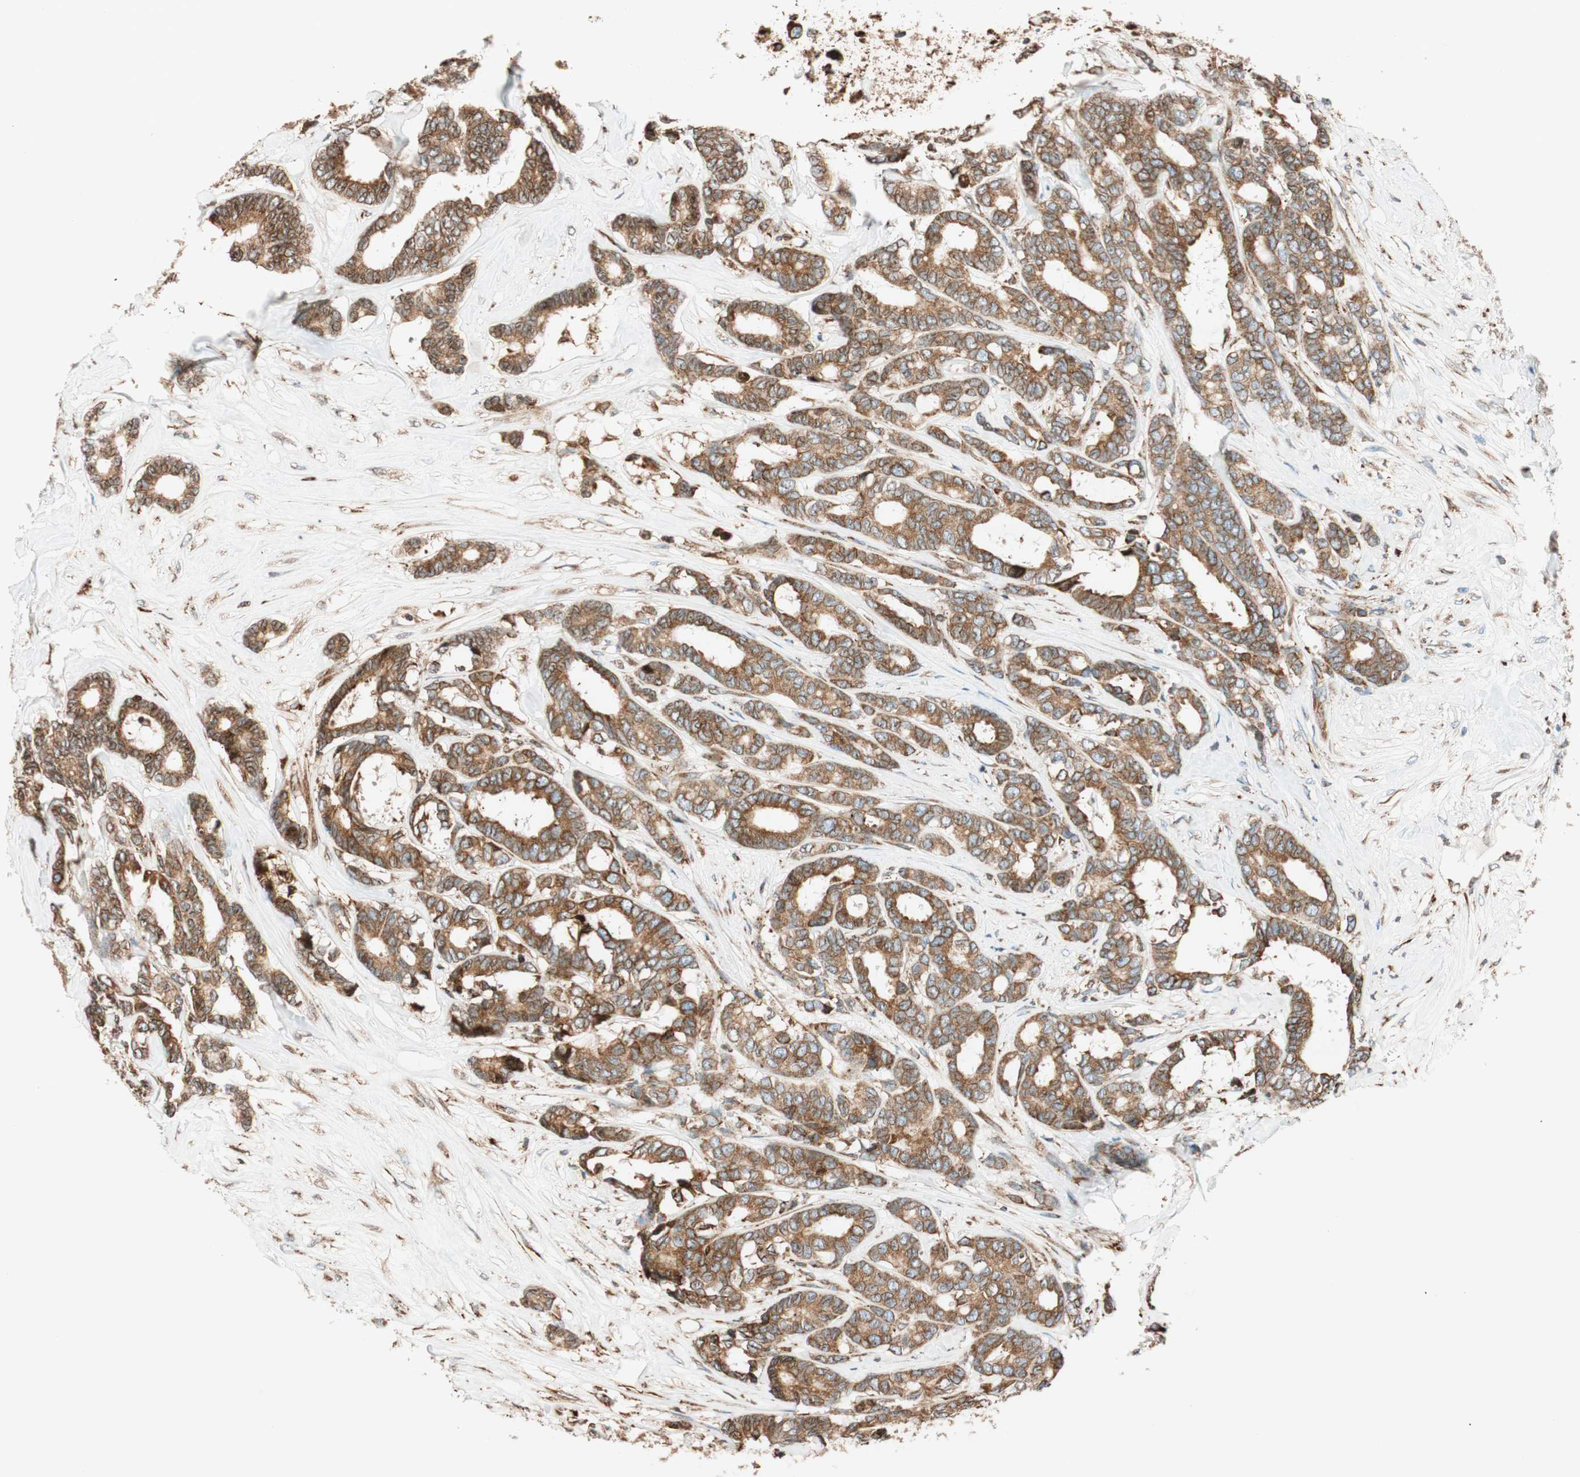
{"staining": {"intensity": "strong", "quantity": ">75%", "location": "cytoplasmic/membranous"}, "tissue": "breast cancer", "cell_type": "Tumor cells", "image_type": "cancer", "snomed": [{"axis": "morphology", "description": "Duct carcinoma"}, {"axis": "topography", "description": "Breast"}], "caption": "Protein expression by immunohistochemistry shows strong cytoplasmic/membranous positivity in approximately >75% of tumor cells in breast cancer (intraductal carcinoma).", "gene": "PRKCSH", "patient": {"sex": "female", "age": 87}}